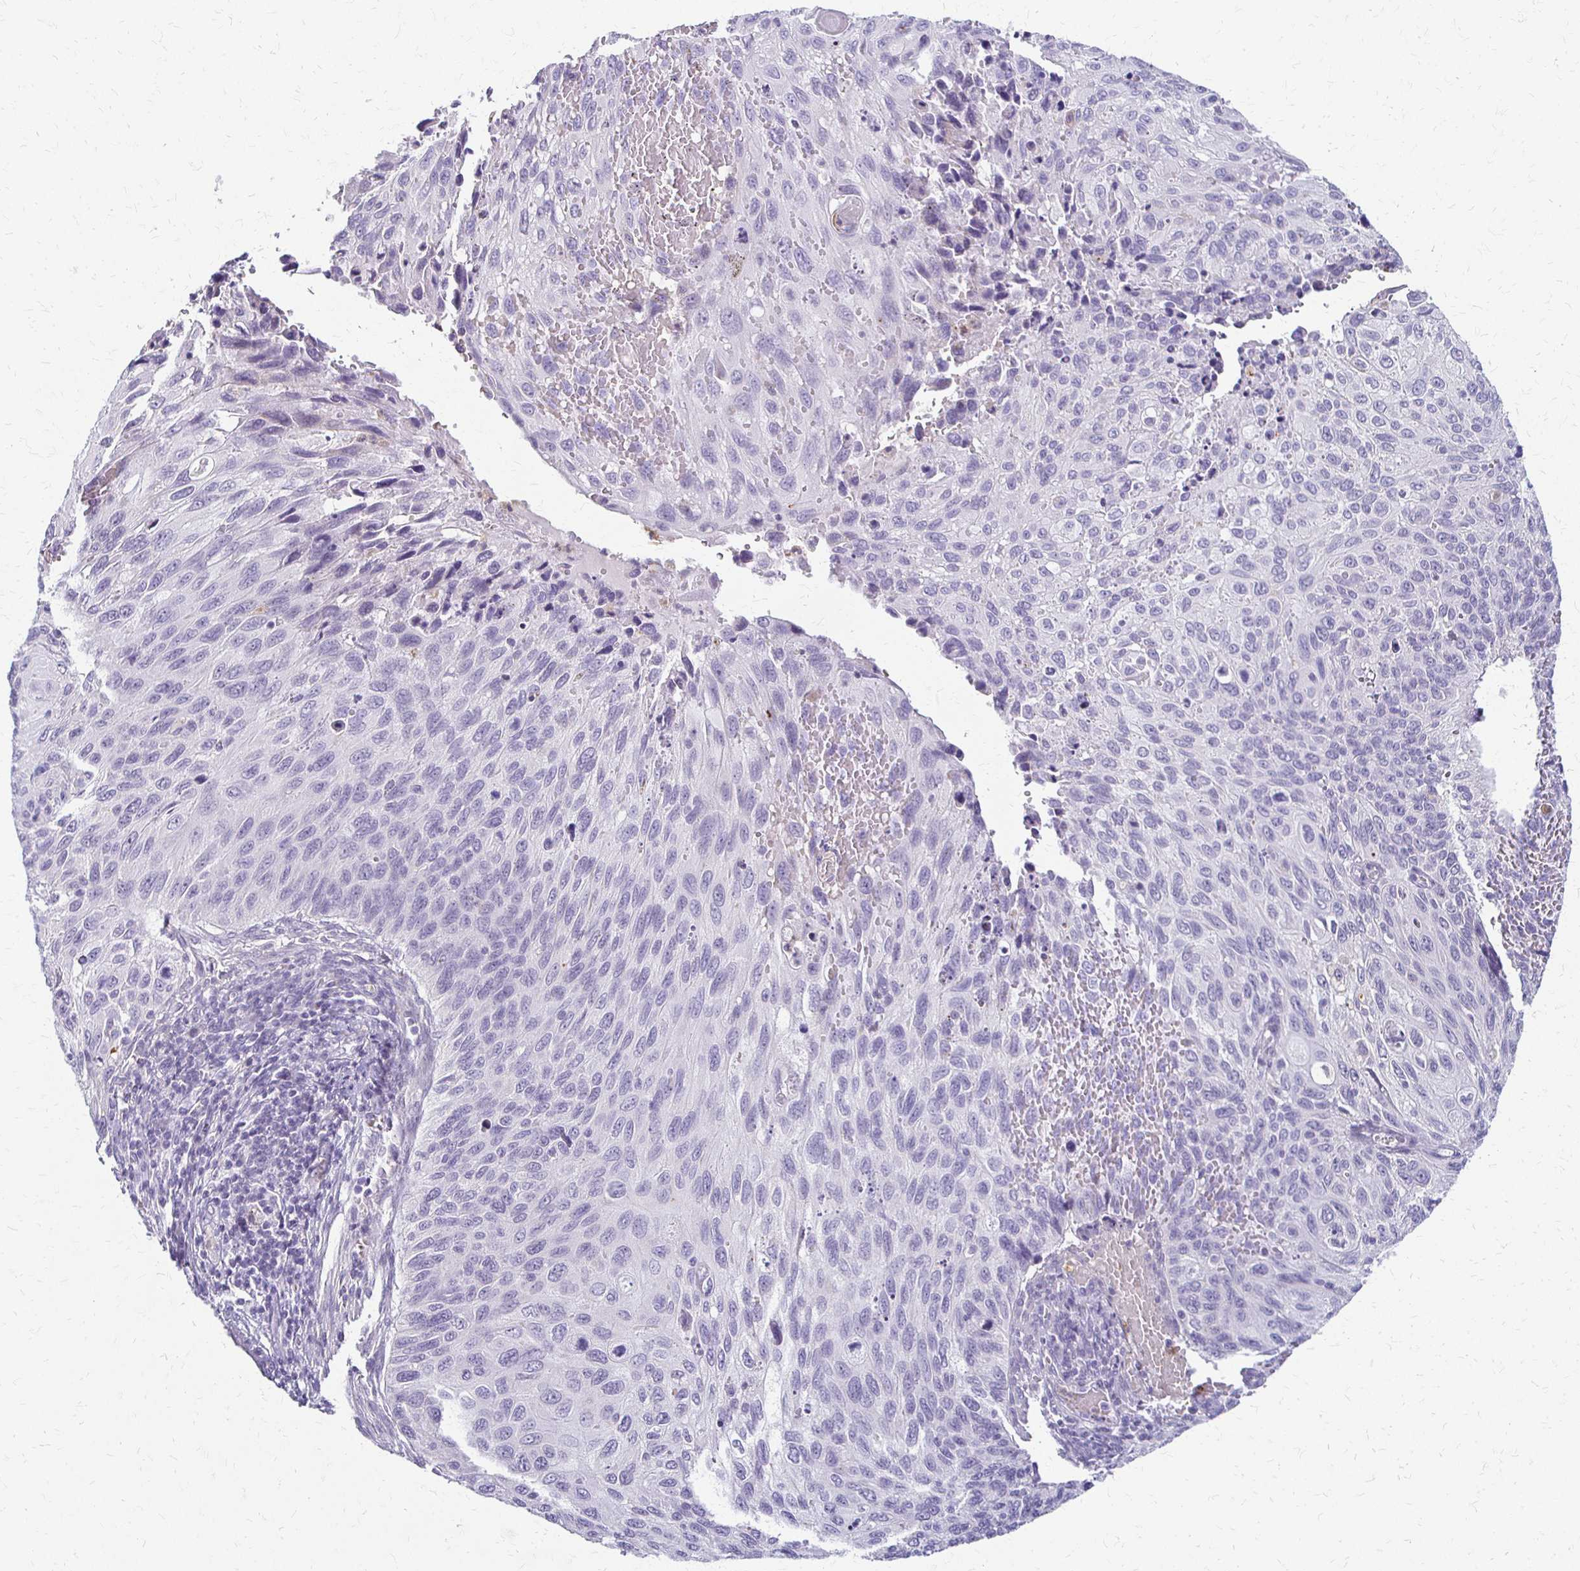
{"staining": {"intensity": "negative", "quantity": "none", "location": "none"}, "tissue": "cervical cancer", "cell_type": "Tumor cells", "image_type": "cancer", "snomed": [{"axis": "morphology", "description": "Squamous cell carcinoma, NOS"}, {"axis": "topography", "description": "Cervix"}], "caption": "A photomicrograph of human squamous cell carcinoma (cervical) is negative for staining in tumor cells.", "gene": "ACP5", "patient": {"sex": "female", "age": 70}}